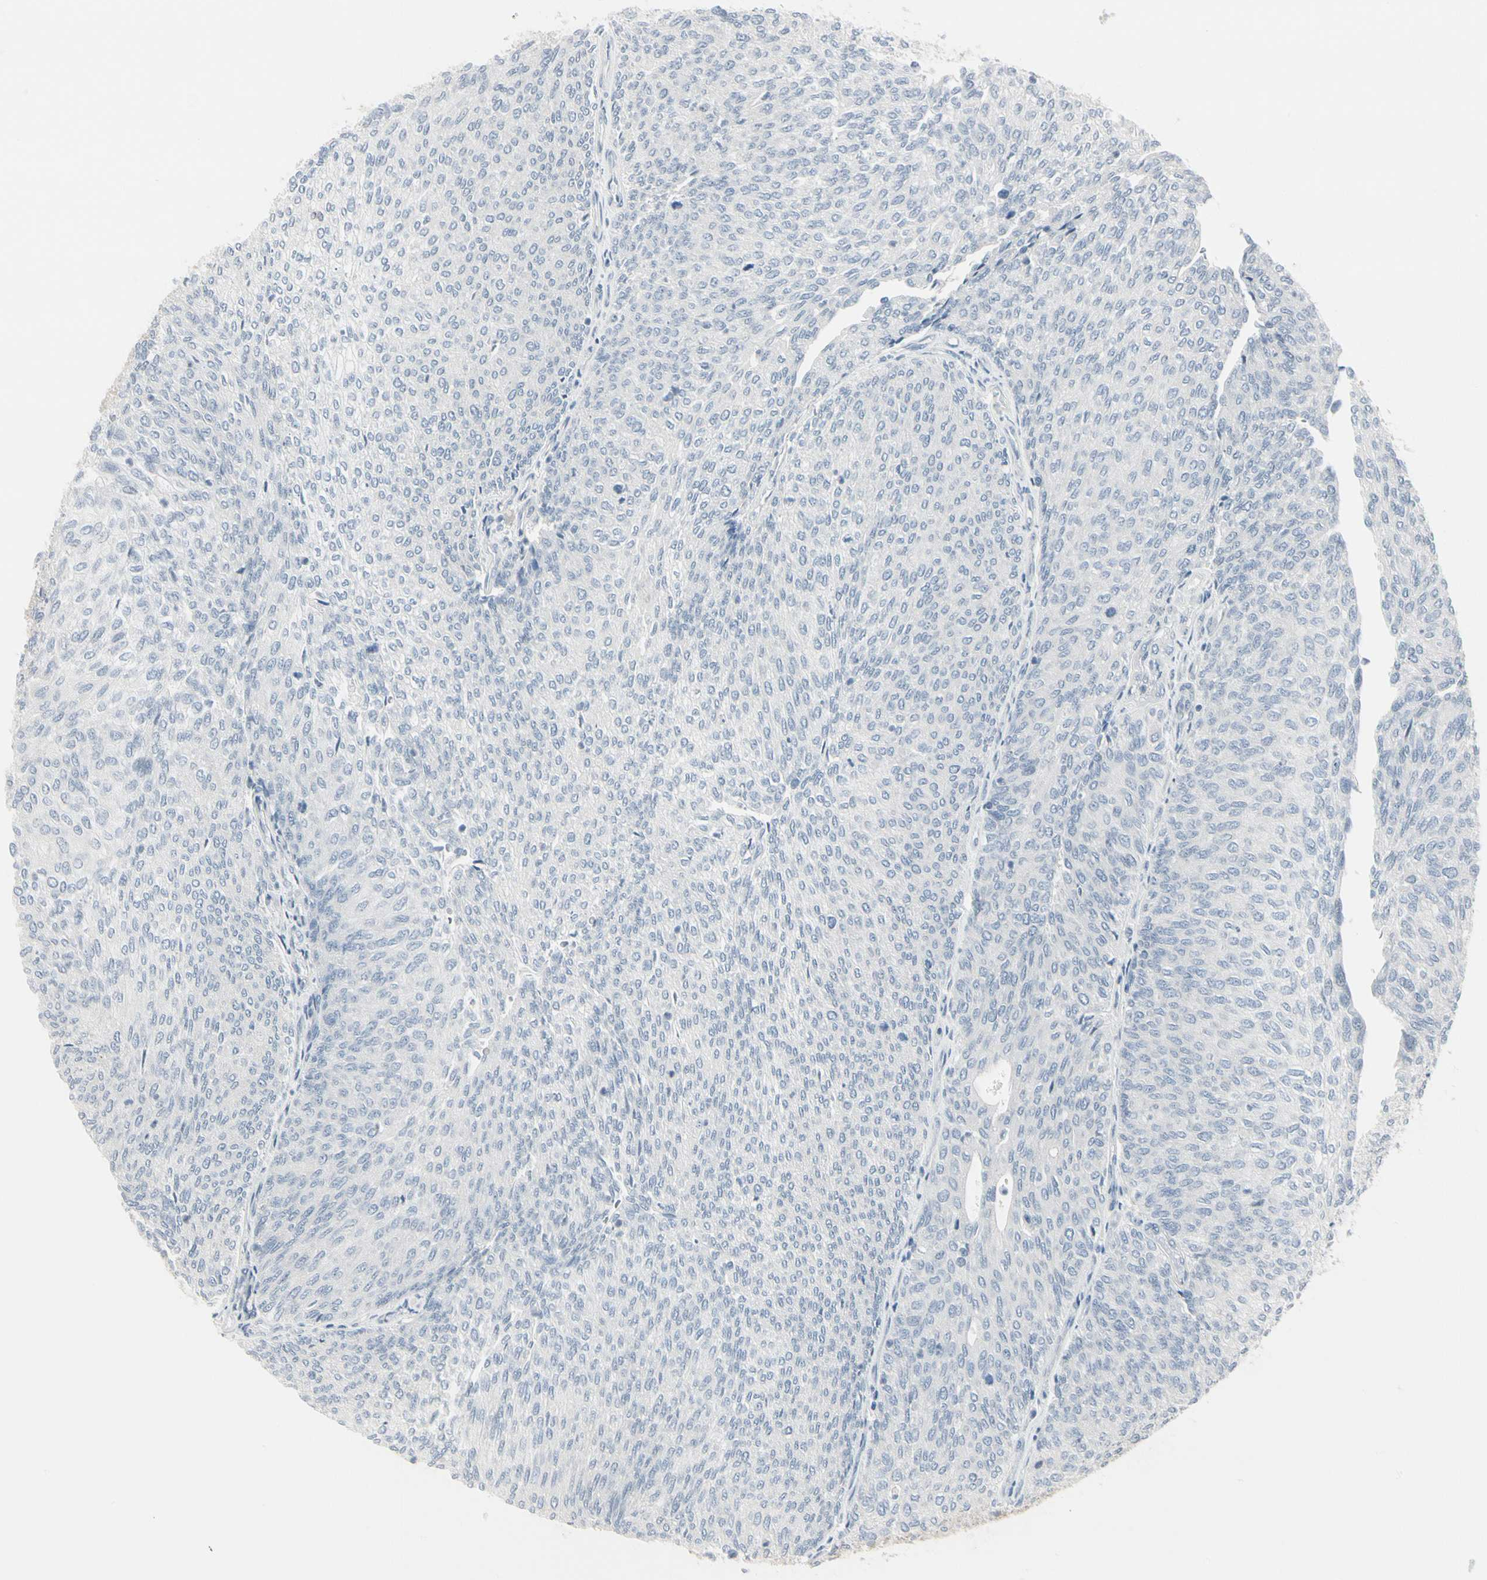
{"staining": {"intensity": "negative", "quantity": "none", "location": "none"}, "tissue": "urothelial cancer", "cell_type": "Tumor cells", "image_type": "cancer", "snomed": [{"axis": "morphology", "description": "Urothelial carcinoma, Low grade"}, {"axis": "topography", "description": "Urinary bladder"}], "caption": "A photomicrograph of human urothelial carcinoma (low-grade) is negative for staining in tumor cells.", "gene": "DMPK", "patient": {"sex": "female", "age": 79}}